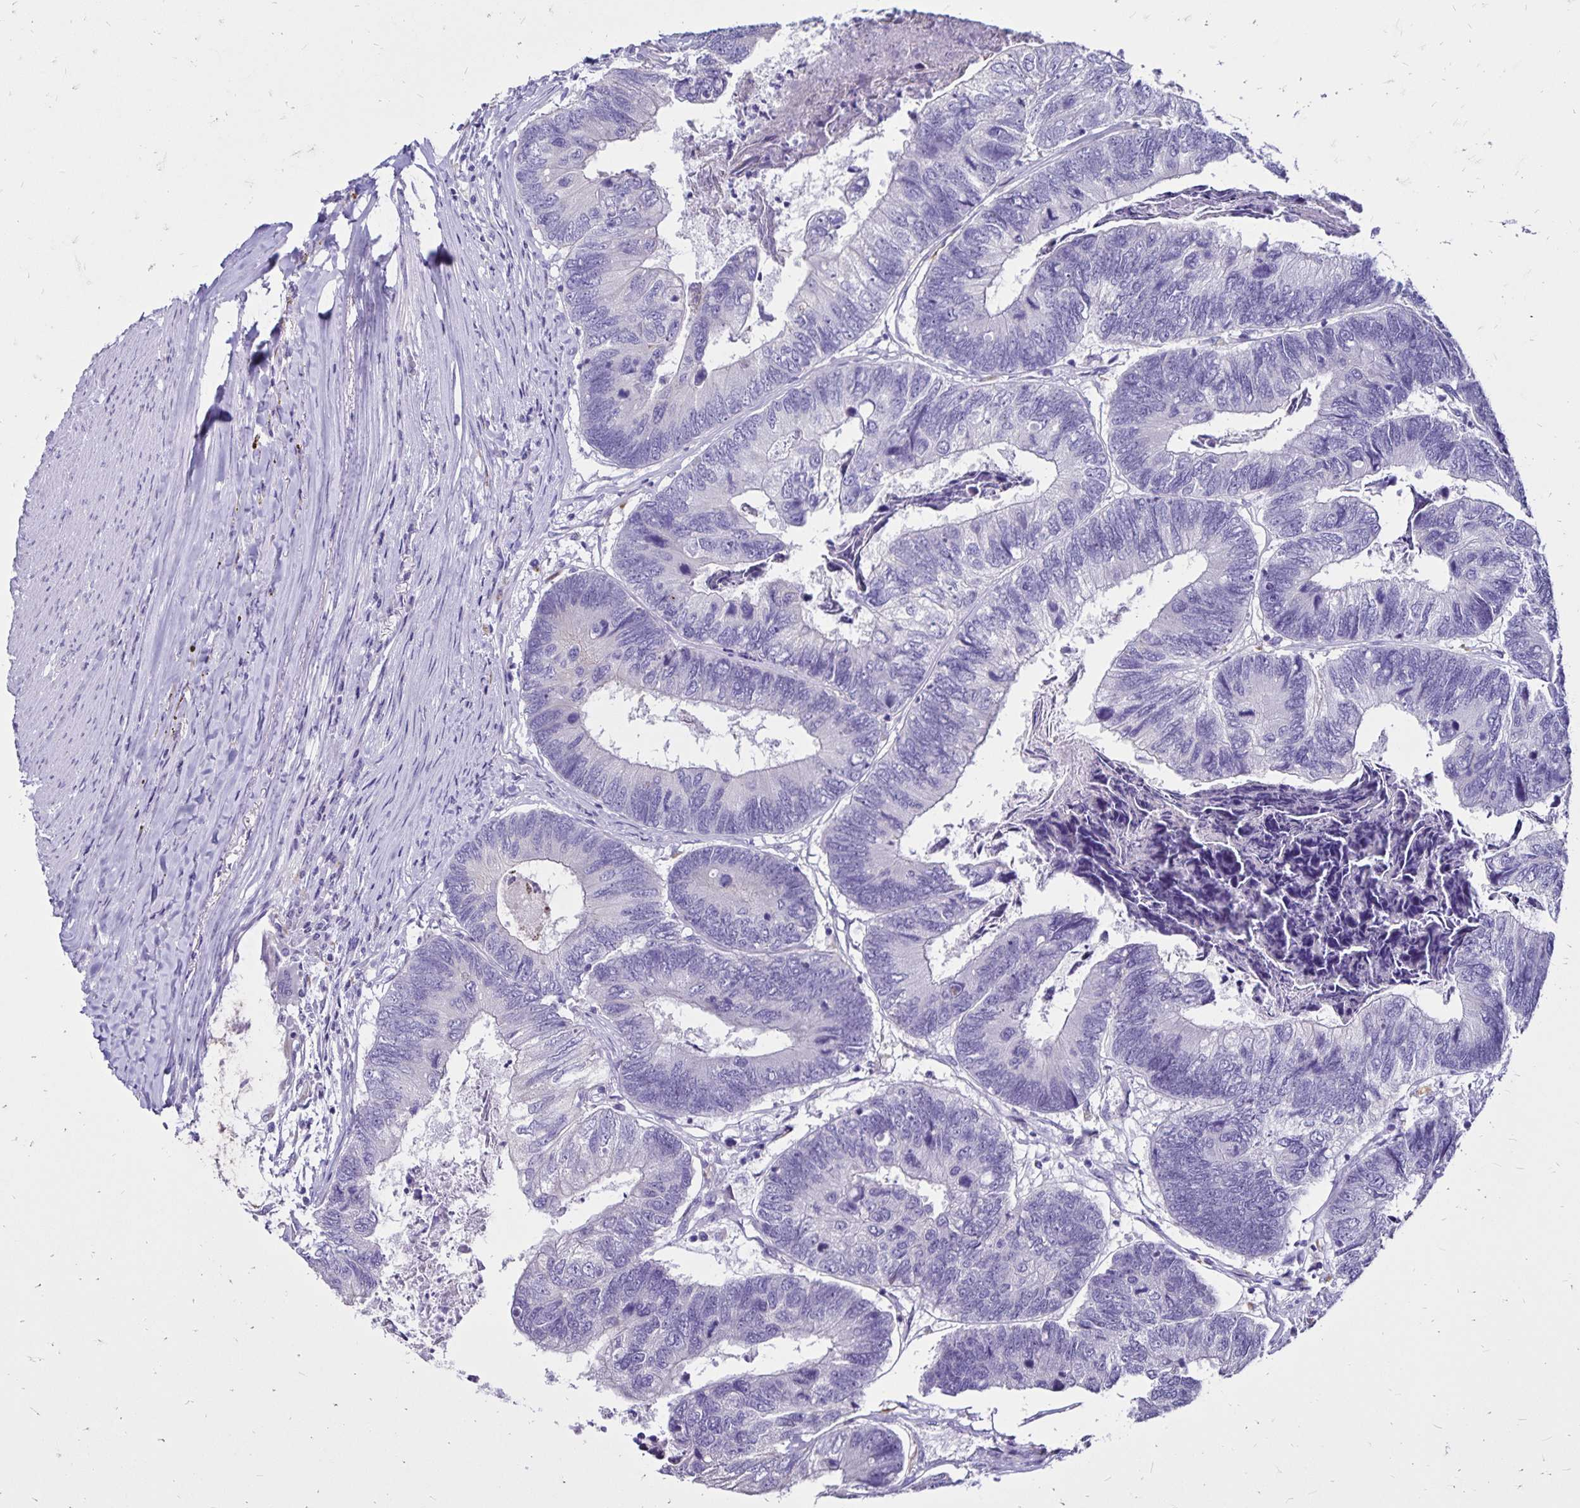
{"staining": {"intensity": "negative", "quantity": "none", "location": "none"}, "tissue": "colorectal cancer", "cell_type": "Tumor cells", "image_type": "cancer", "snomed": [{"axis": "morphology", "description": "Adenocarcinoma, NOS"}, {"axis": "topography", "description": "Colon"}], "caption": "Tumor cells show no significant protein expression in colorectal cancer.", "gene": "EVPL", "patient": {"sex": "female", "age": 67}}